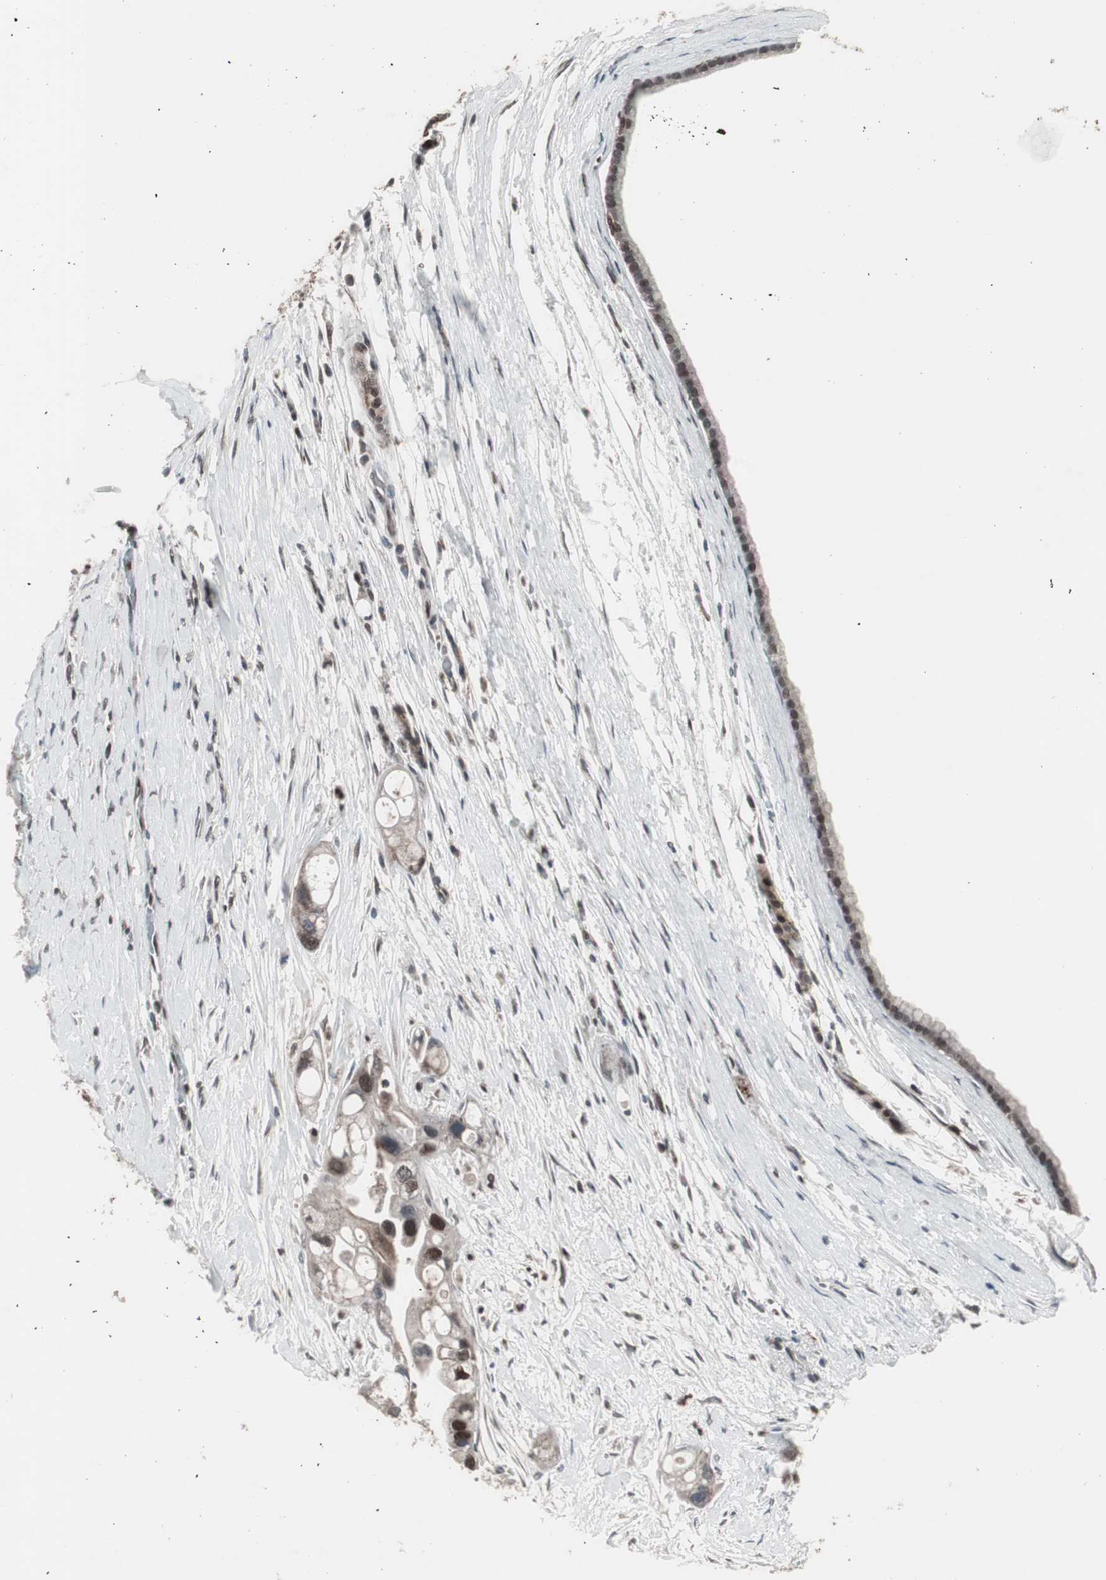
{"staining": {"intensity": "moderate", "quantity": ">75%", "location": "nuclear"}, "tissue": "pancreatic cancer", "cell_type": "Tumor cells", "image_type": "cancer", "snomed": [{"axis": "morphology", "description": "Adenocarcinoma, NOS"}, {"axis": "topography", "description": "Pancreas"}], "caption": "Pancreatic adenocarcinoma stained for a protein reveals moderate nuclear positivity in tumor cells.", "gene": "RXRA", "patient": {"sex": "female", "age": 77}}